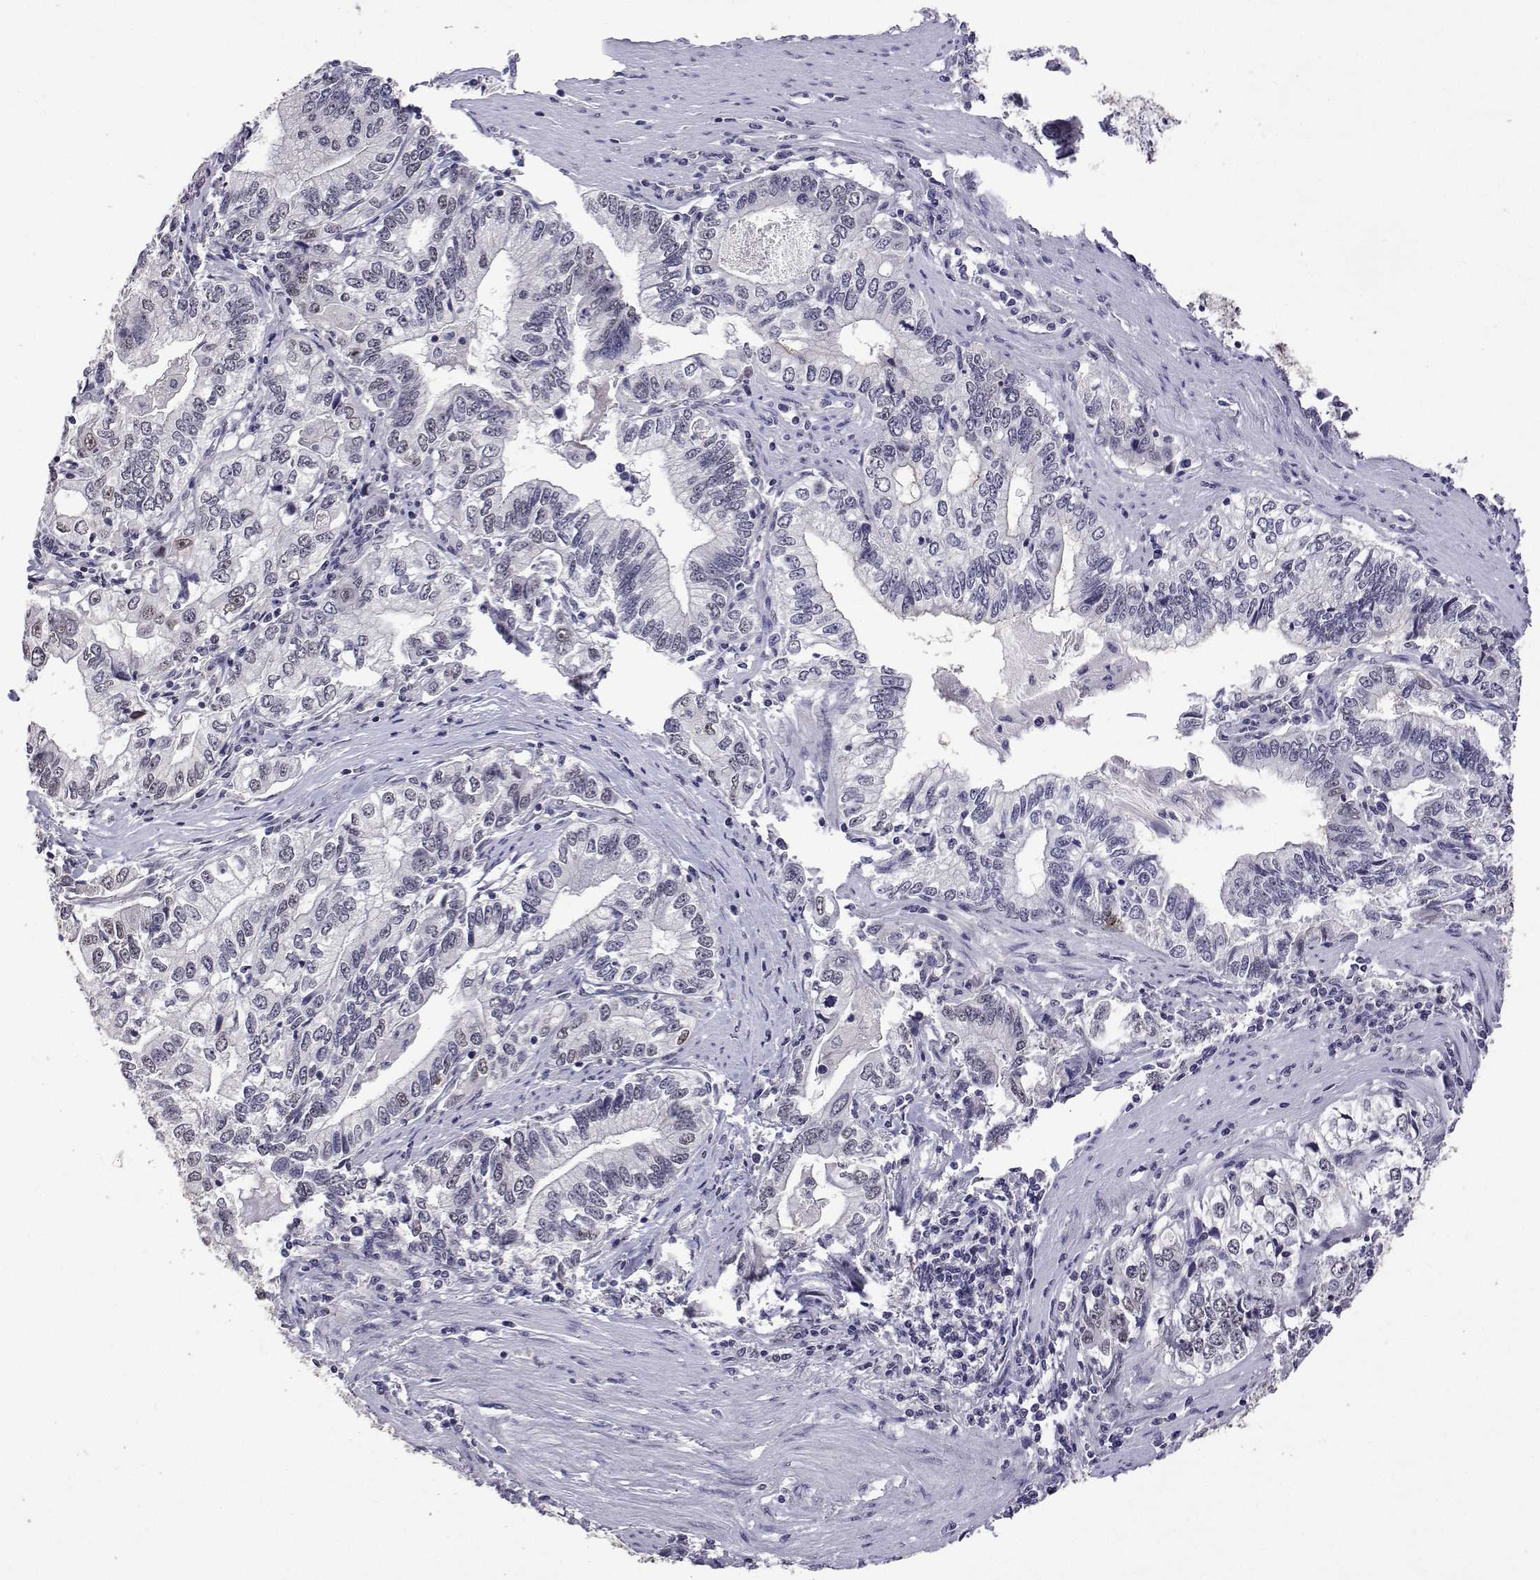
{"staining": {"intensity": "negative", "quantity": "none", "location": "none"}, "tissue": "stomach cancer", "cell_type": "Tumor cells", "image_type": "cancer", "snomed": [{"axis": "morphology", "description": "Adenocarcinoma, NOS"}, {"axis": "topography", "description": "Stomach, lower"}], "caption": "Immunohistochemical staining of adenocarcinoma (stomach) displays no significant expression in tumor cells.", "gene": "HNRNPA0", "patient": {"sex": "female", "age": 72}}